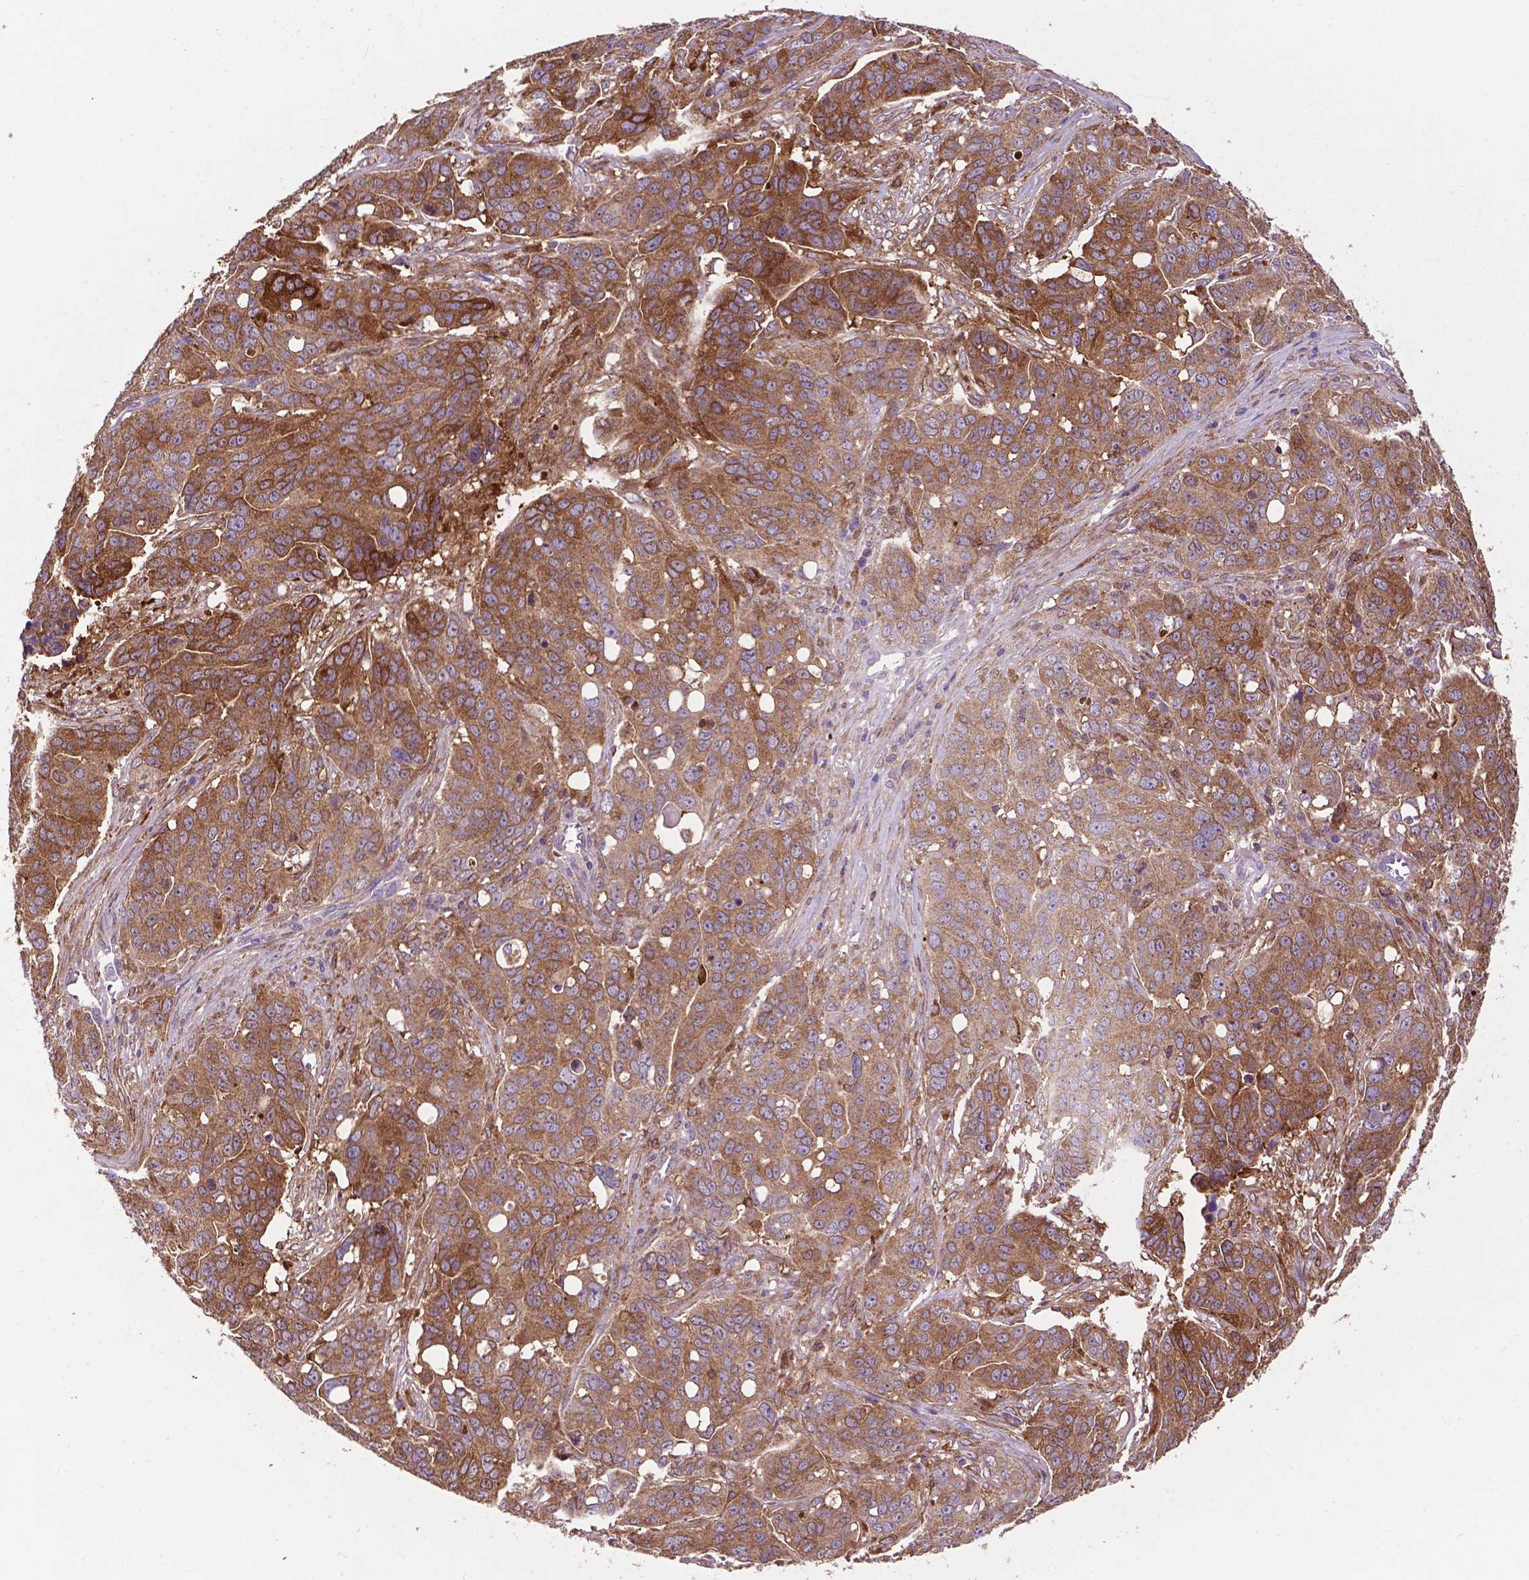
{"staining": {"intensity": "moderate", "quantity": ">75%", "location": "cytoplasmic/membranous"}, "tissue": "ovarian cancer", "cell_type": "Tumor cells", "image_type": "cancer", "snomed": [{"axis": "morphology", "description": "Carcinoma, endometroid"}, {"axis": "topography", "description": "Ovary"}], "caption": "High-magnification brightfield microscopy of ovarian cancer stained with DAB (brown) and counterstained with hematoxylin (blue). tumor cells exhibit moderate cytoplasmic/membranous positivity is seen in approximately>75% of cells. (DAB (3,3'-diaminobenzidine) IHC, brown staining for protein, blue staining for nuclei).", "gene": "SMAD3", "patient": {"sex": "female", "age": 78}}